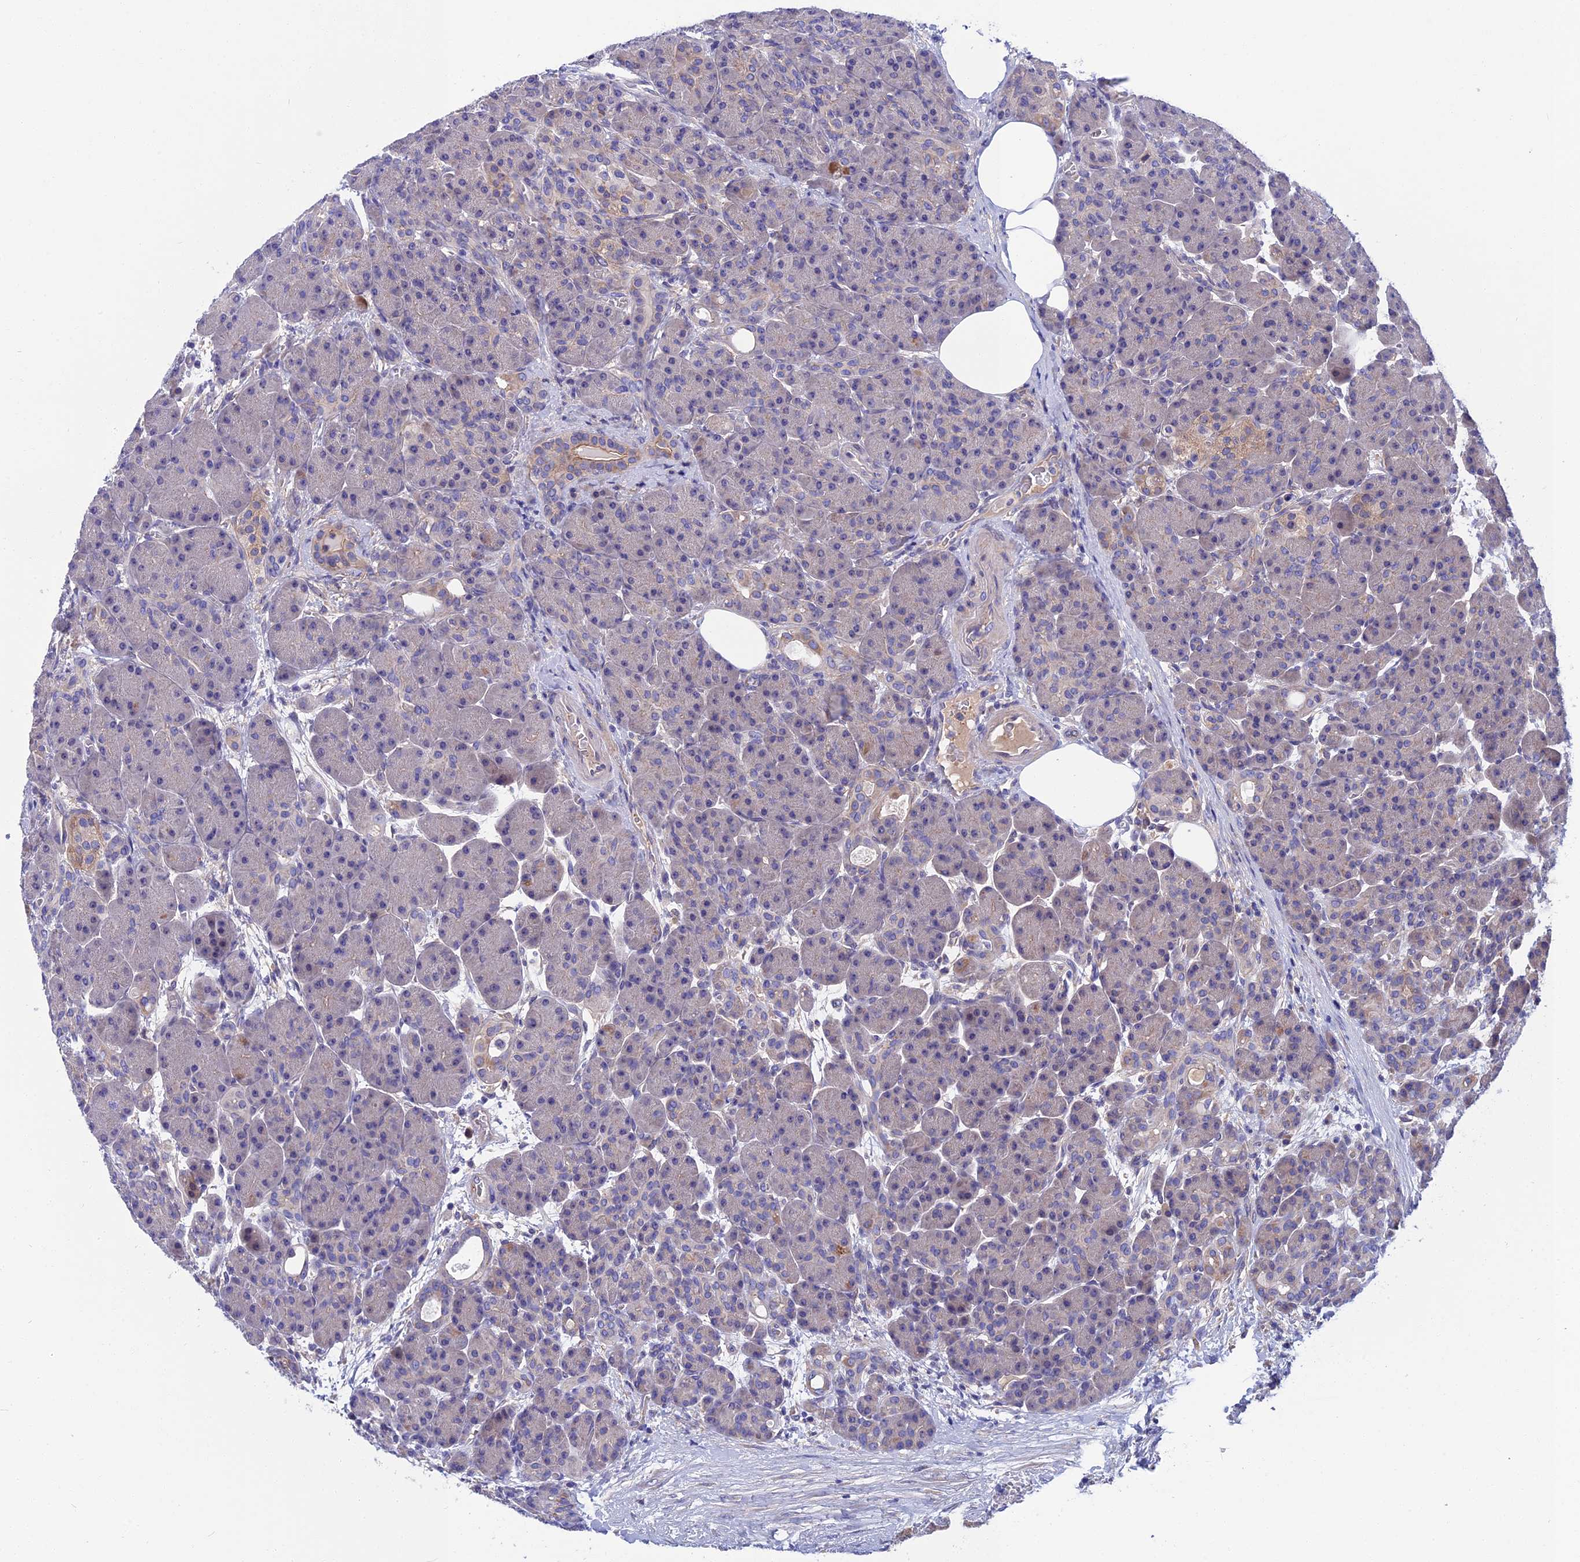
{"staining": {"intensity": "moderate", "quantity": "<25%", "location": "cytoplasmic/membranous"}, "tissue": "pancreas", "cell_type": "Exocrine glandular cells", "image_type": "normal", "snomed": [{"axis": "morphology", "description": "Normal tissue, NOS"}, {"axis": "topography", "description": "Pancreas"}], "caption": "Brown immunohistochemical staining in benign human pancreas shows moderate cytoplasmic/membranous positivity in approximately <25% of exocrine glandular cells.", "gene": "CRACD", "patient": {"sex": "male", "age": 63}}